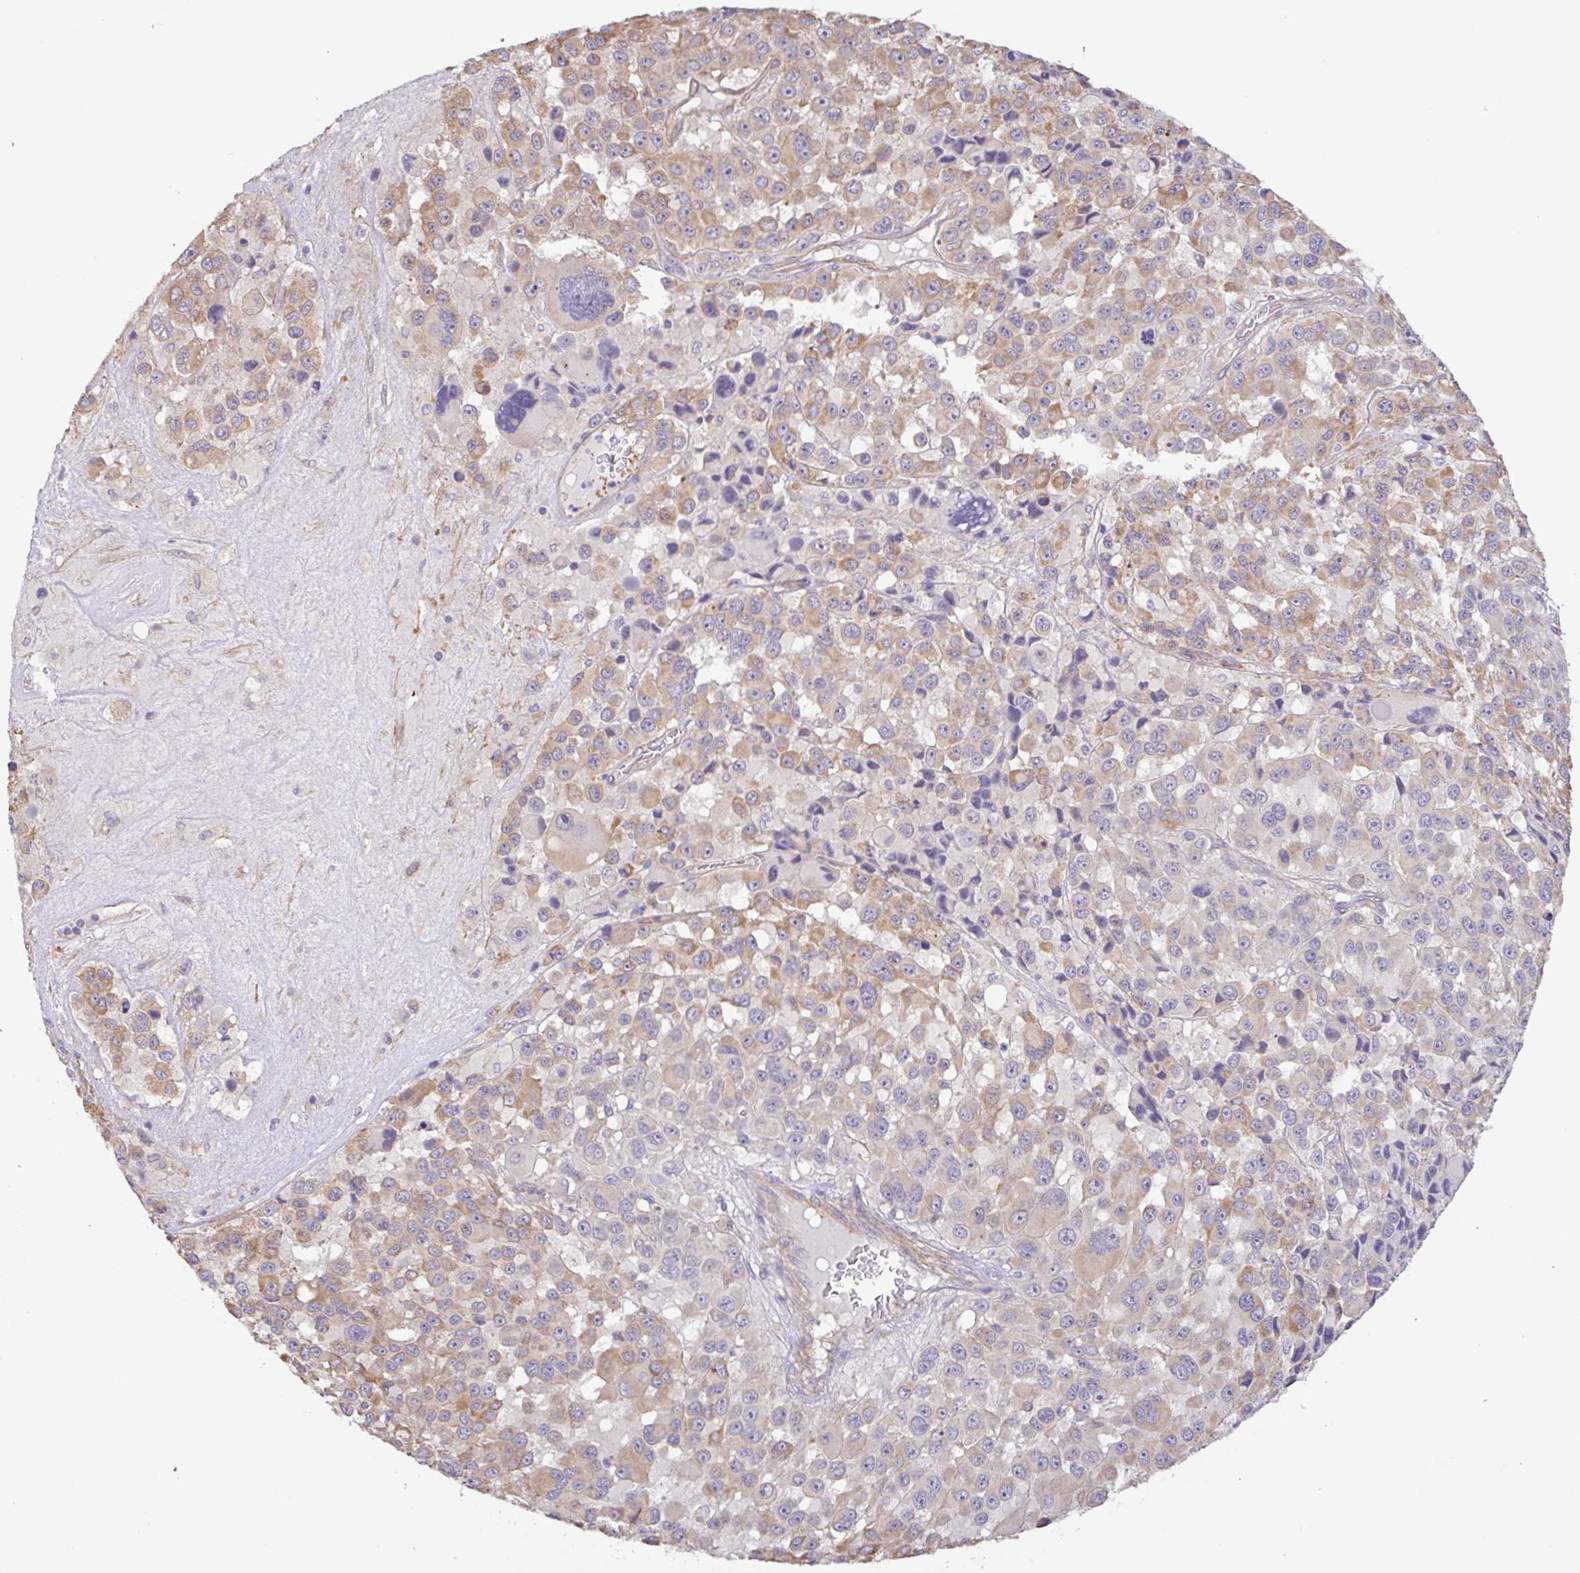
{"staining": {"intensity": "moderate", "quantity": "25%-75%", "location": "cytoplasmic/membranous"}, "tissue": "melanoma", "cell_type": "Tumor cells", "image_type": "cancer", "snomed": [{"axis": "morphology", "description": "Malignant melanoma, Metastatic site"}, {"axis": "topography", "description": "Lymph node"}], "caption": "Malignant melanoma (metastatic site) tissue displays moderate cytoplasmic/membranous expression in approximately 25%-75% of tumor cells, visualized by immunohistochemistry.", "gene": "PLCD4", "patient": {"sex": "female", "age": 65}}